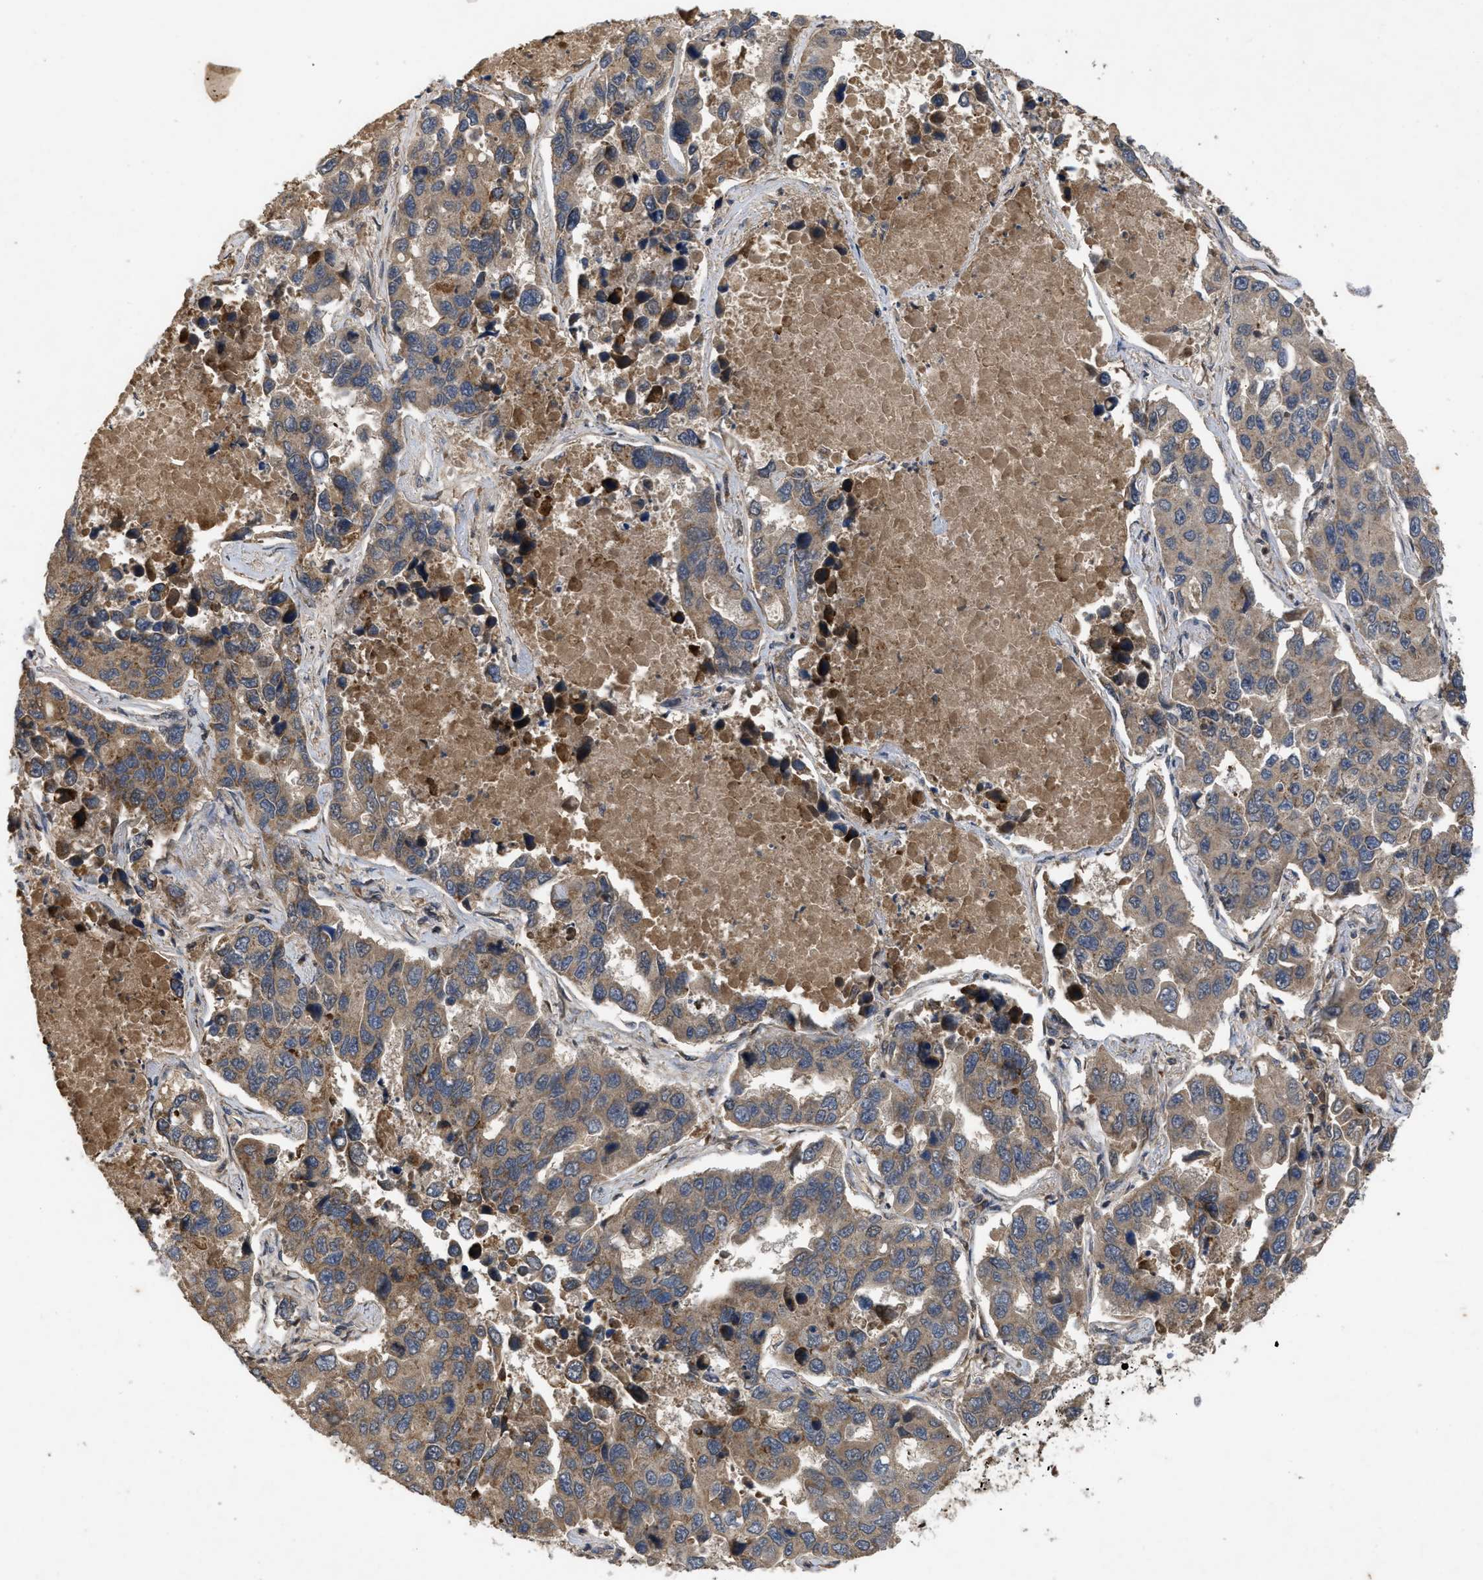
{"staining": {"intensity": "moderate", "quantity": ">75%", "location": "cytoplasmic/membranous"}, "tissue": "lung cancer", "cell_type": "Tumor cells", "image_type": "cancer", "snomed": [{"axis": "morphology", "description": "Adenocarcinoma, NOS"}, {"axis": "topography", "description": "Lung"}], "caption": "IHC (DAB (3,3'-diaminobenzidine)) staining of human lung cancer (adenocarcinoma) shows moderate cytoplasmic/membranous protein expression in approximately >75% of tumor cells.", "gene": "RAB2A", "patient": {"sex": "male", "age": 64}}